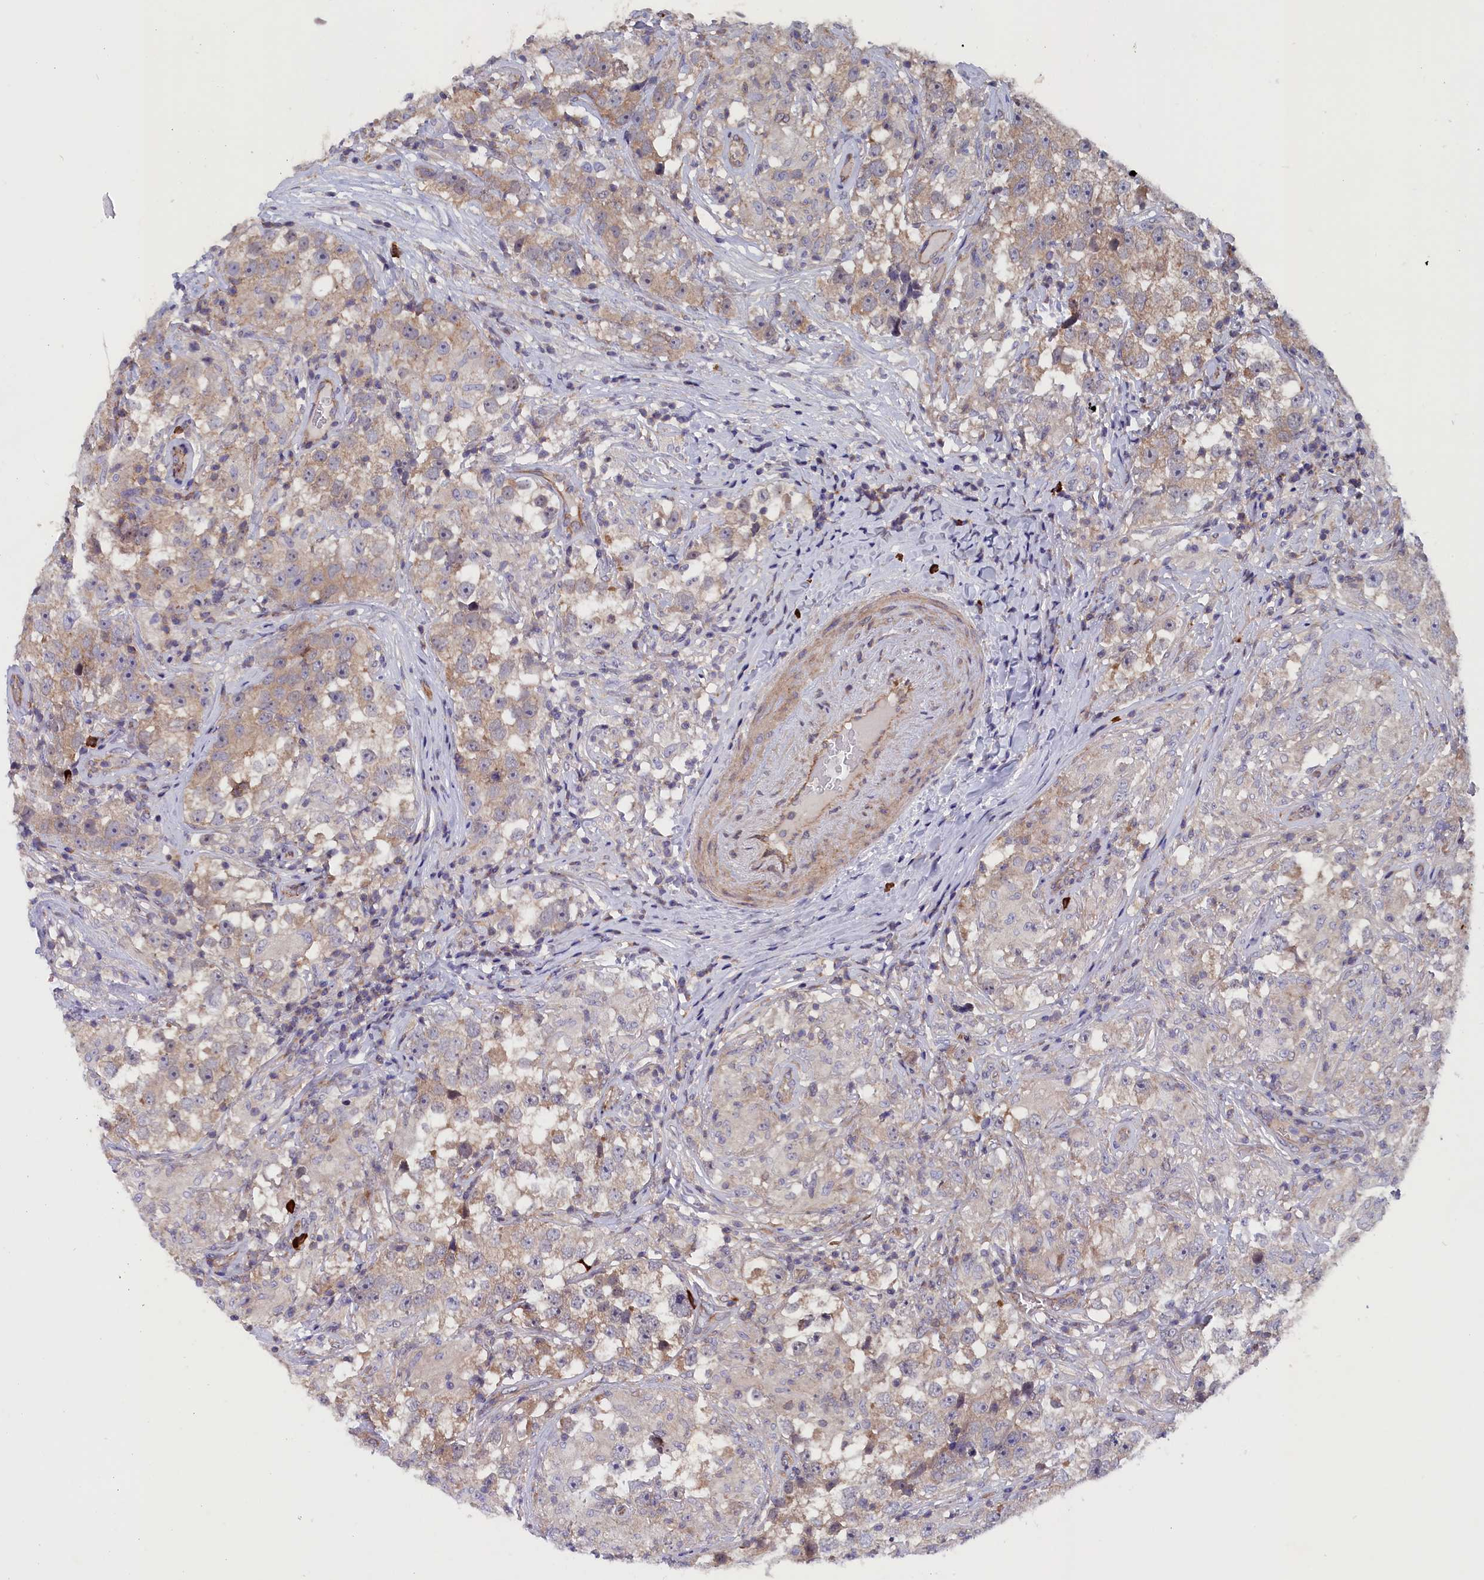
{"staining": {"intensity": "moderate", "quantity": "25%-75%", "location": "cytoplasmic/membranous"}, "tissue": "testis cancer", "cell_type": "Tumor cells", "image_type": "cancer", "snomed": [{"axis": "morphology", "description": "Seminoma, NOS"}, {"axis": "topography", "description": "Testis"}], "caption": "Testis cancer stained with DAB IHC displays medium levels of moderate cytoplasmic/membranous expression in about 25%-75% of tumor cells.", "gene": "JPT2", "patient": {"sex": "male", "age": 46}}